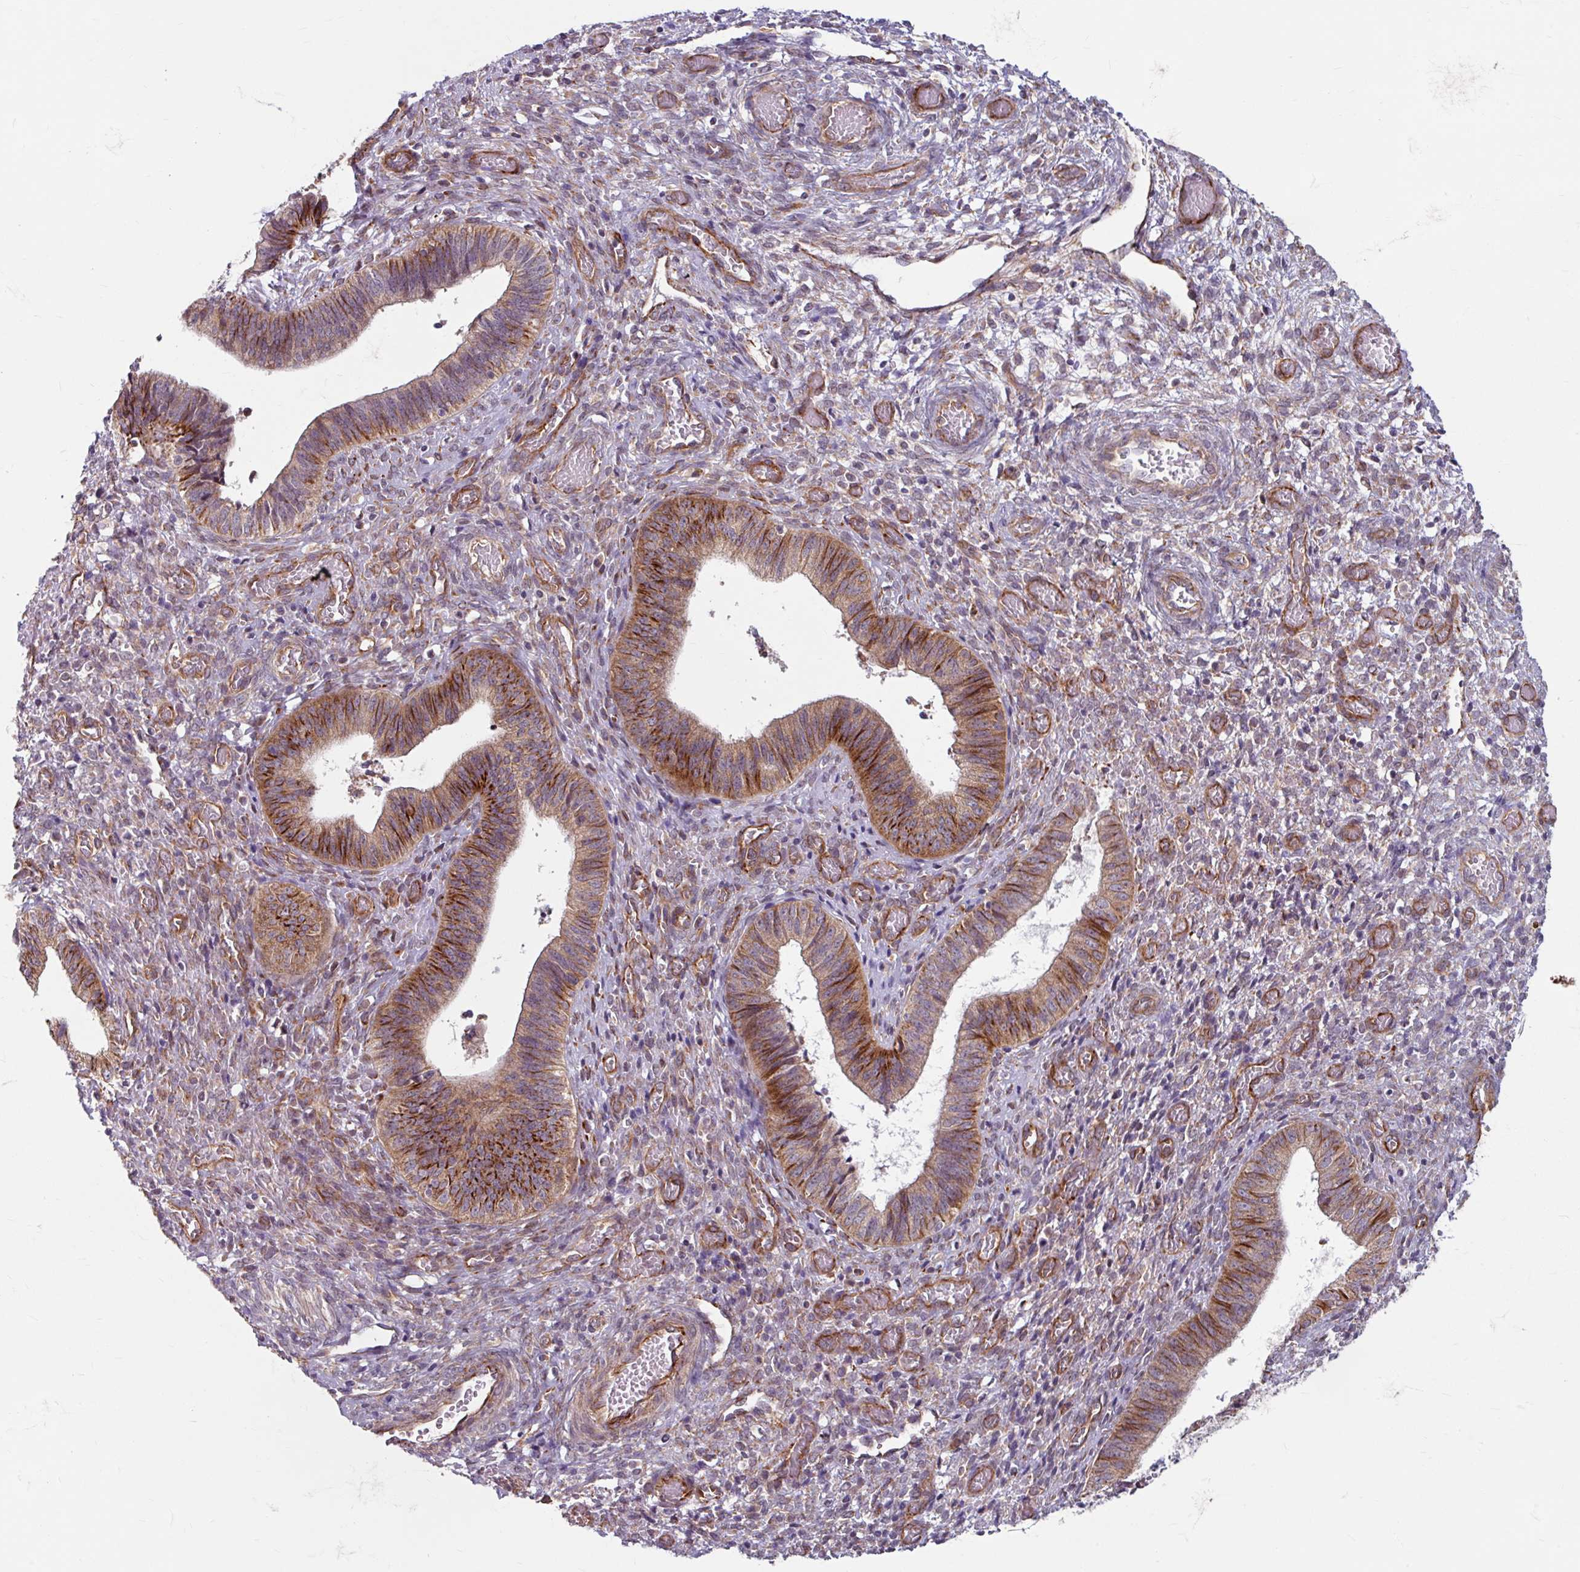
{"staining": {"intensity": "moderate", "quantity": ">75%", "location": "cytoplasmic/membranous"}, "tissue": "cervical cancer", "cell_type": "Tumor cells", "image_type": "cancer", "snomed": [{"axis": "morphology", "description": "Squamous cell carcinoma, NOS"}, {"axis": "topography", "description": "Cervix"}], "caption": "Immunohistochemistry (IHC) photomicrograph of neoplastic tissue: human cervical cancer stained using immunohistochemistry (IHC) demonstrates medium levels of moderate protein expression localized specifically in the cytoplasmic/membranous of tumor cells, appearing as a cytoplasmic/membranous brown color.", "gene": "DAAM2", "patient": {"sex": "female", "age": 59}}